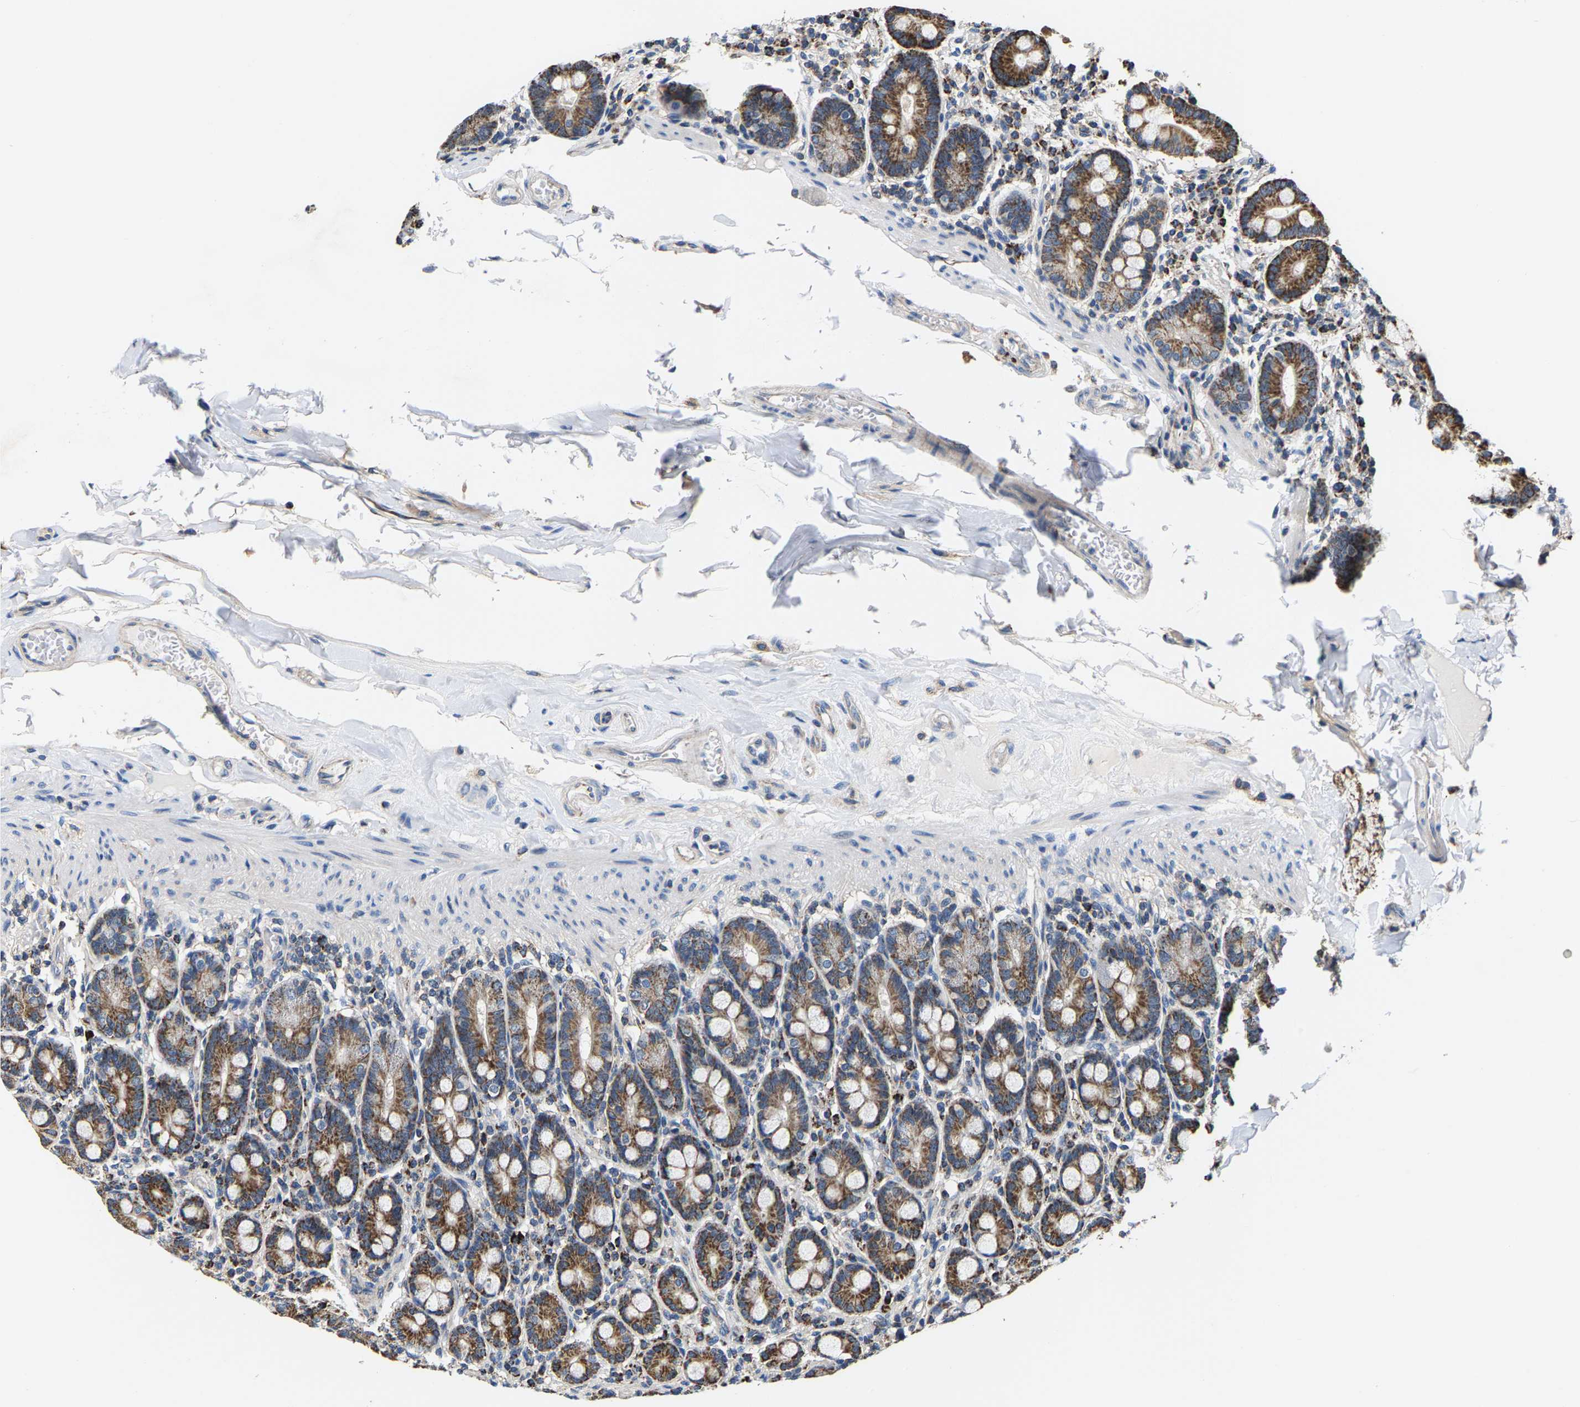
{"staining": {"intensity": "moderate", "quantity": ">75%", "location": "cytoplasmic/membranous"}, "tissue": "duodenum", "cell_type": "Glandular cells", "image_type": "normal", "snomed": [{"axis": "morphology", "description": "Normal tissue, NOS"}, {"axis": "topography", "description": "Duodenum"}], "caption": "Immunohistochemistry (IHC) histopathology image of unremarkable duodenum: human duodenum stained using immunohistochemistry (IHC) exhibits medium levels of moderate protein expression localized specifically in the cytoplasmic/membranous of glandular cells, appearing as a cytoplasmic/membranous brown color.", "gene": "SHMT2", "patient": {"sex": "male", "age": 50}}